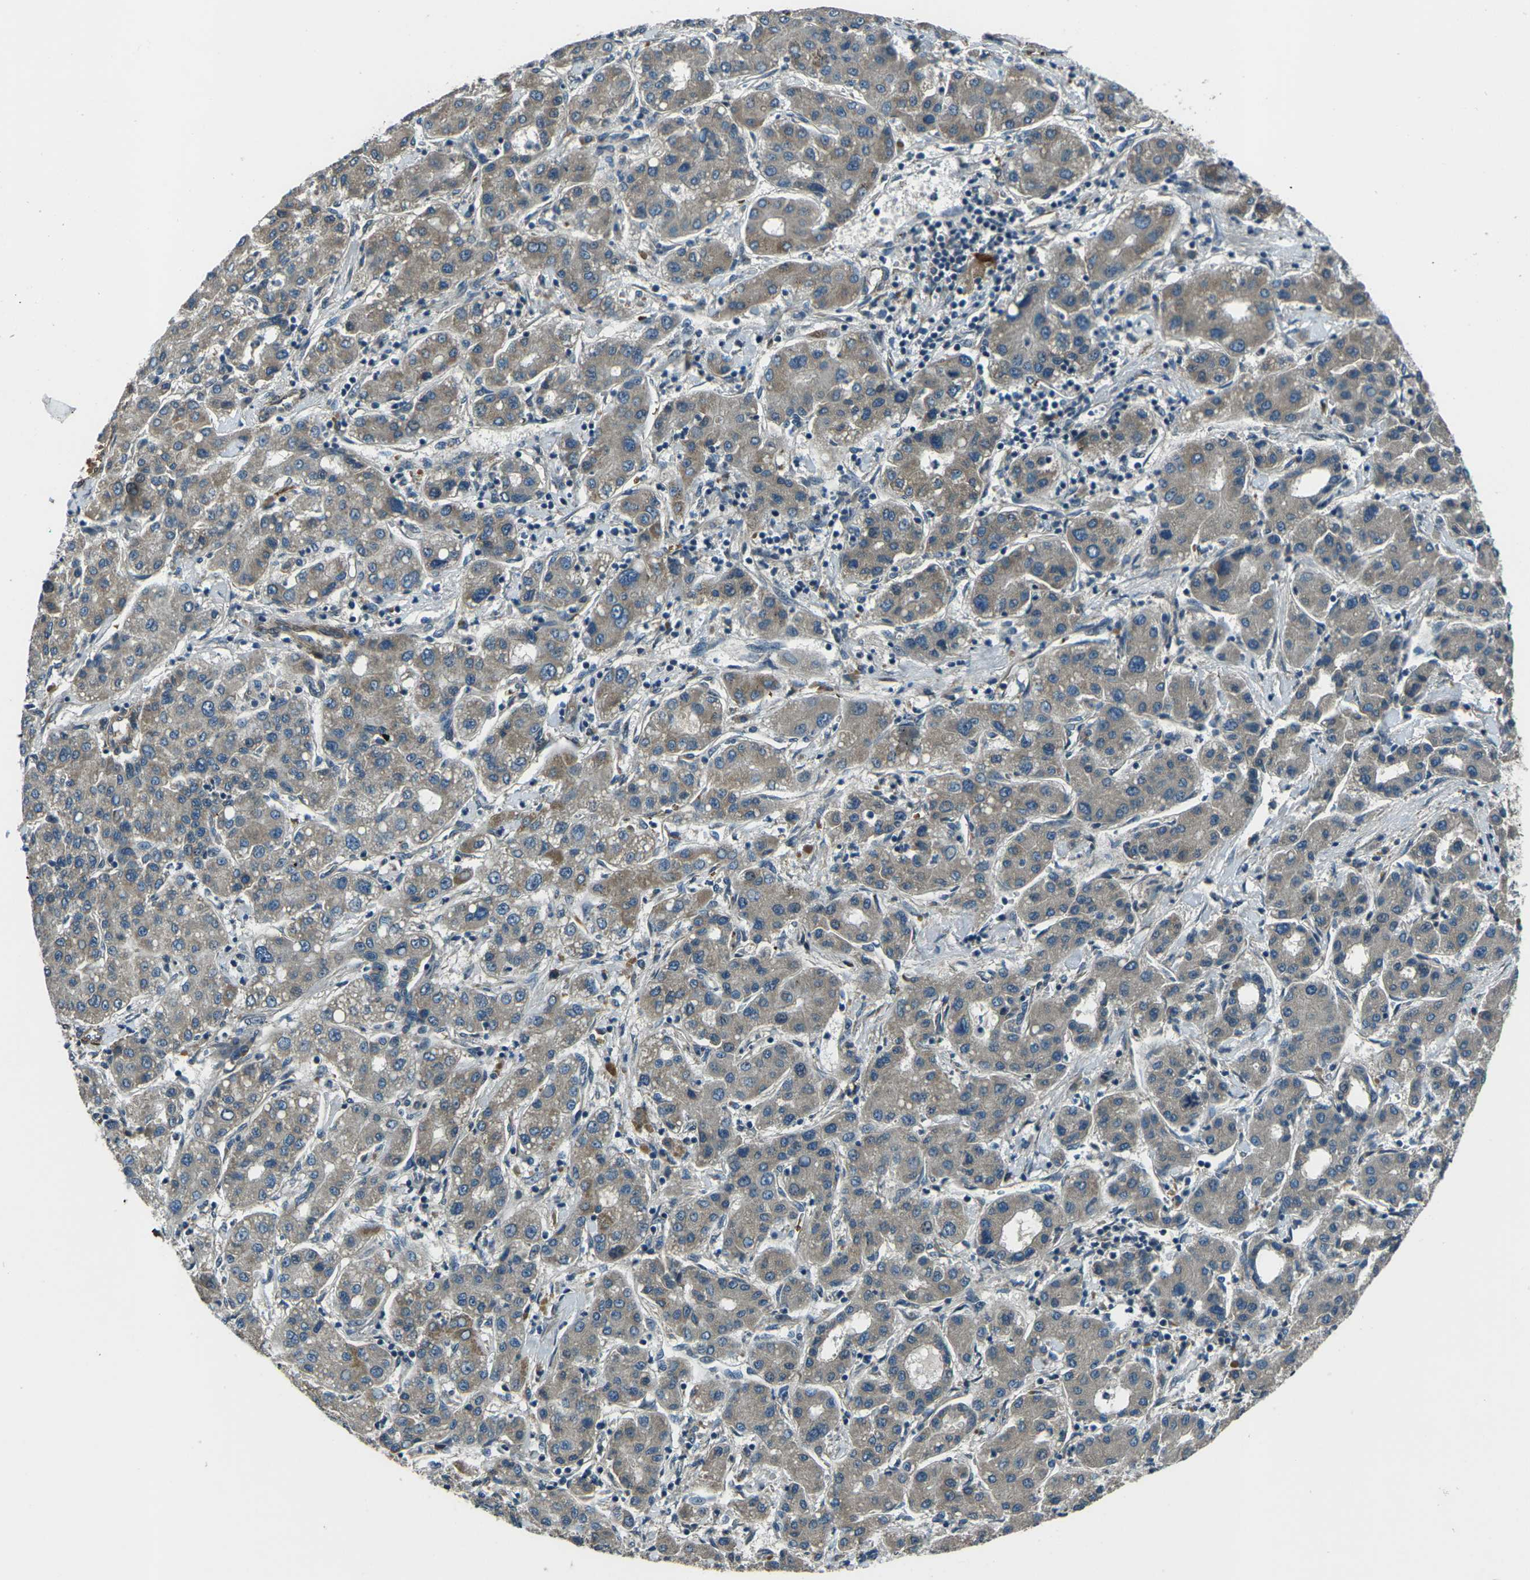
{"staining": {"intensity": "weak", "quantity": "25%-75%", "location": "cytoplasmic/membranous"}, "tissue": "liver cancer", "cell_type": "Tumor cells", "image_type": "cancer", "snomed": [{"axis": "morphology", "description": "Carcinoma, Hepatocellular, NOS"}, {"axis": "topography", "description": "Liver"}], "caption": "Protein expression analysis of human liver hepatocellular carcinoma reveals weak cytoplasmic/membranous expression in approximately 25%-75% of tumor cells. Immunohistochemistry stains the protein of interest in brown and the nuclei are stained blue.", "gene": "AFAP1", "patient": {"sex": "male", "age": 65}}